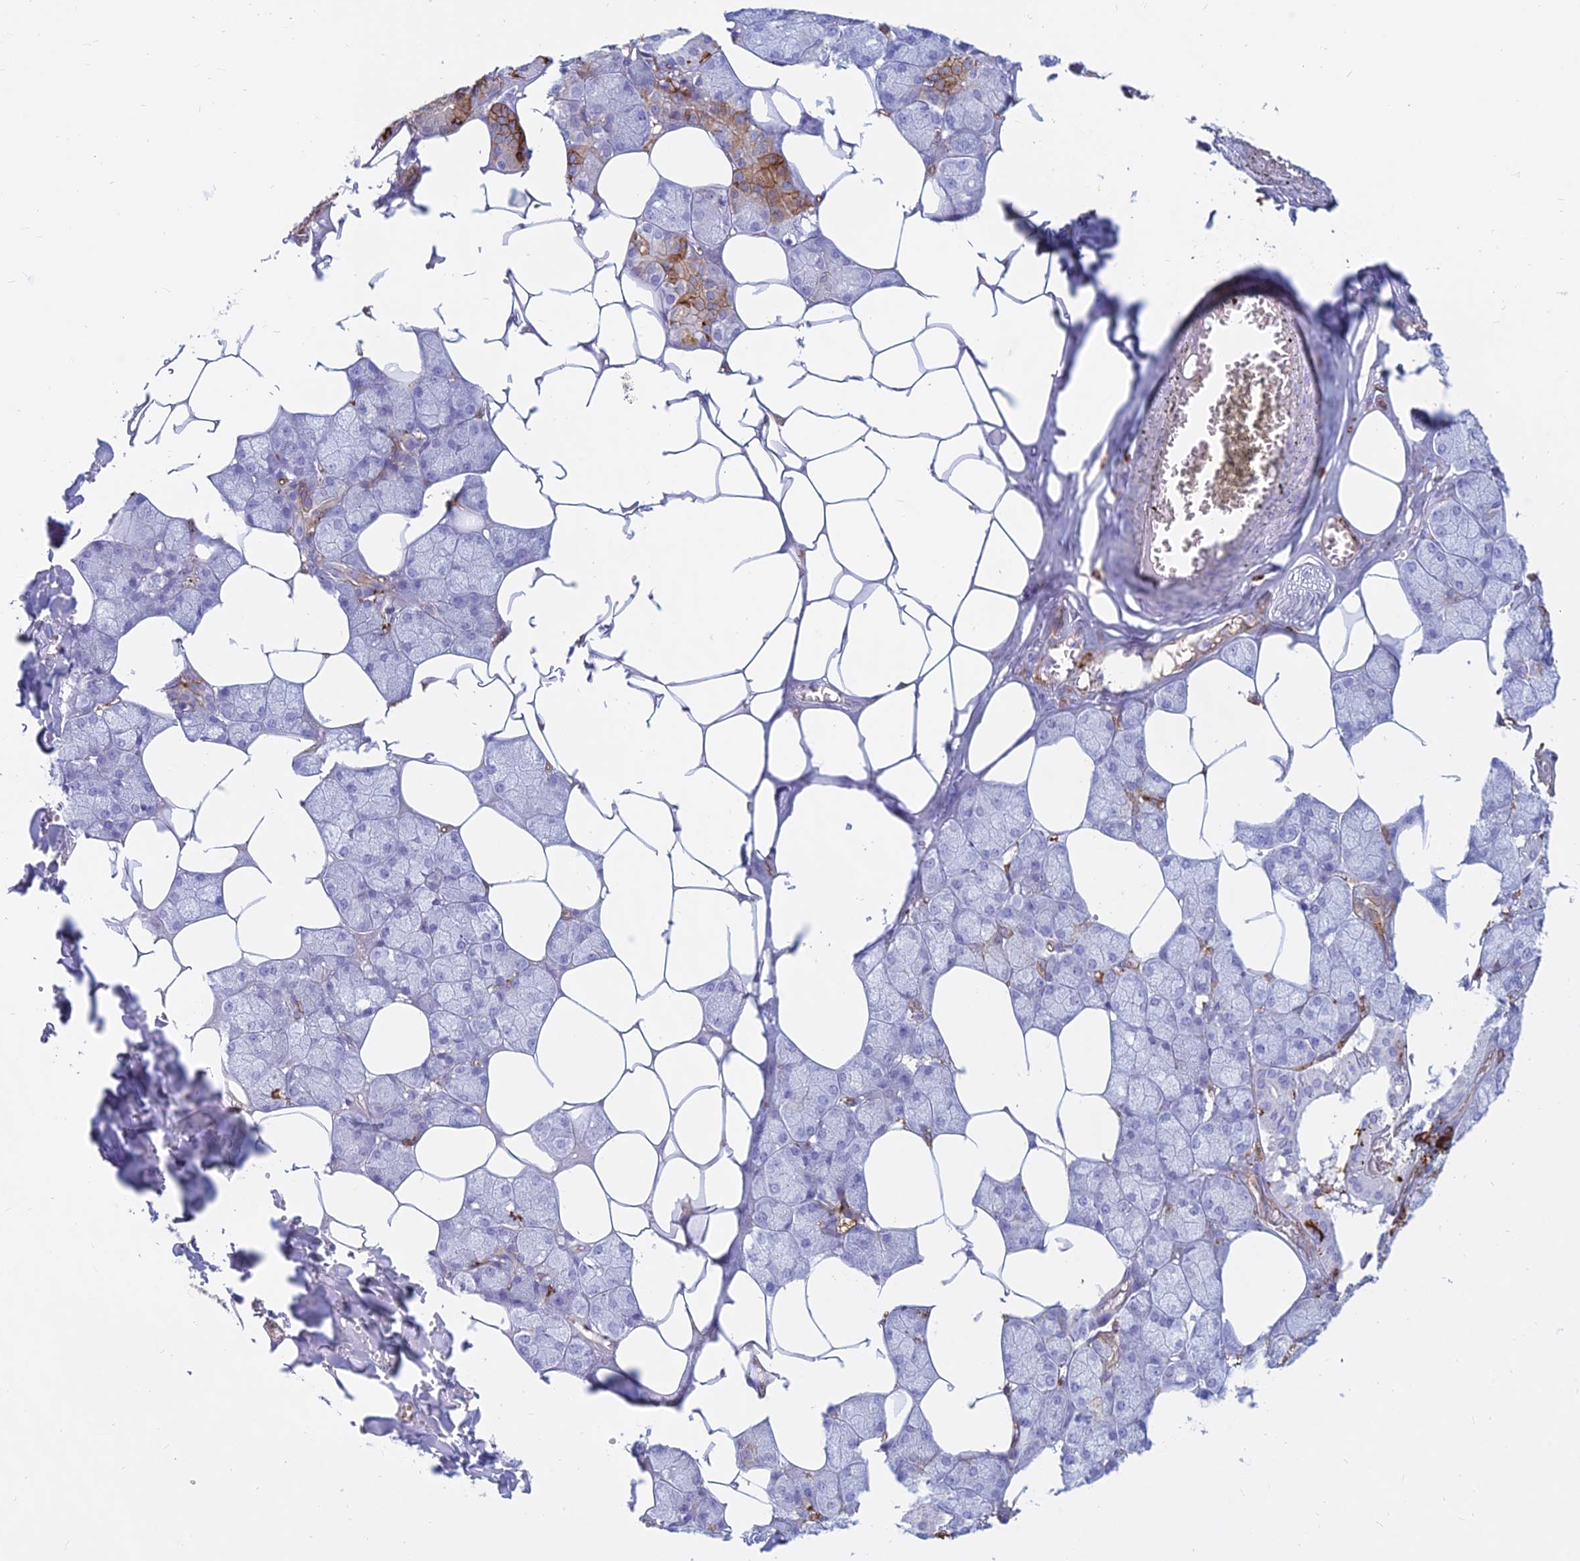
{"staining": {"intensity": "moderate", "quantity": "<25%", "location": "cytoplasmic/membranous"}, "tissue": "salivary gland", "cell_type": "Glandular cells", "image_type": "normal", "snomed": [{"axis": "morphology", "description": "Normal tissue, NOS"}, {"axis": "topography", "description": "Salivary gland"}], "caption": "Protein expression analysis of normal human salivary gland reveals moderate cytoplasmic/membranous staining in approximately <25% of glandular cells.", "gene": "HLA", "patient": {"sex": "male", "age": 62}}